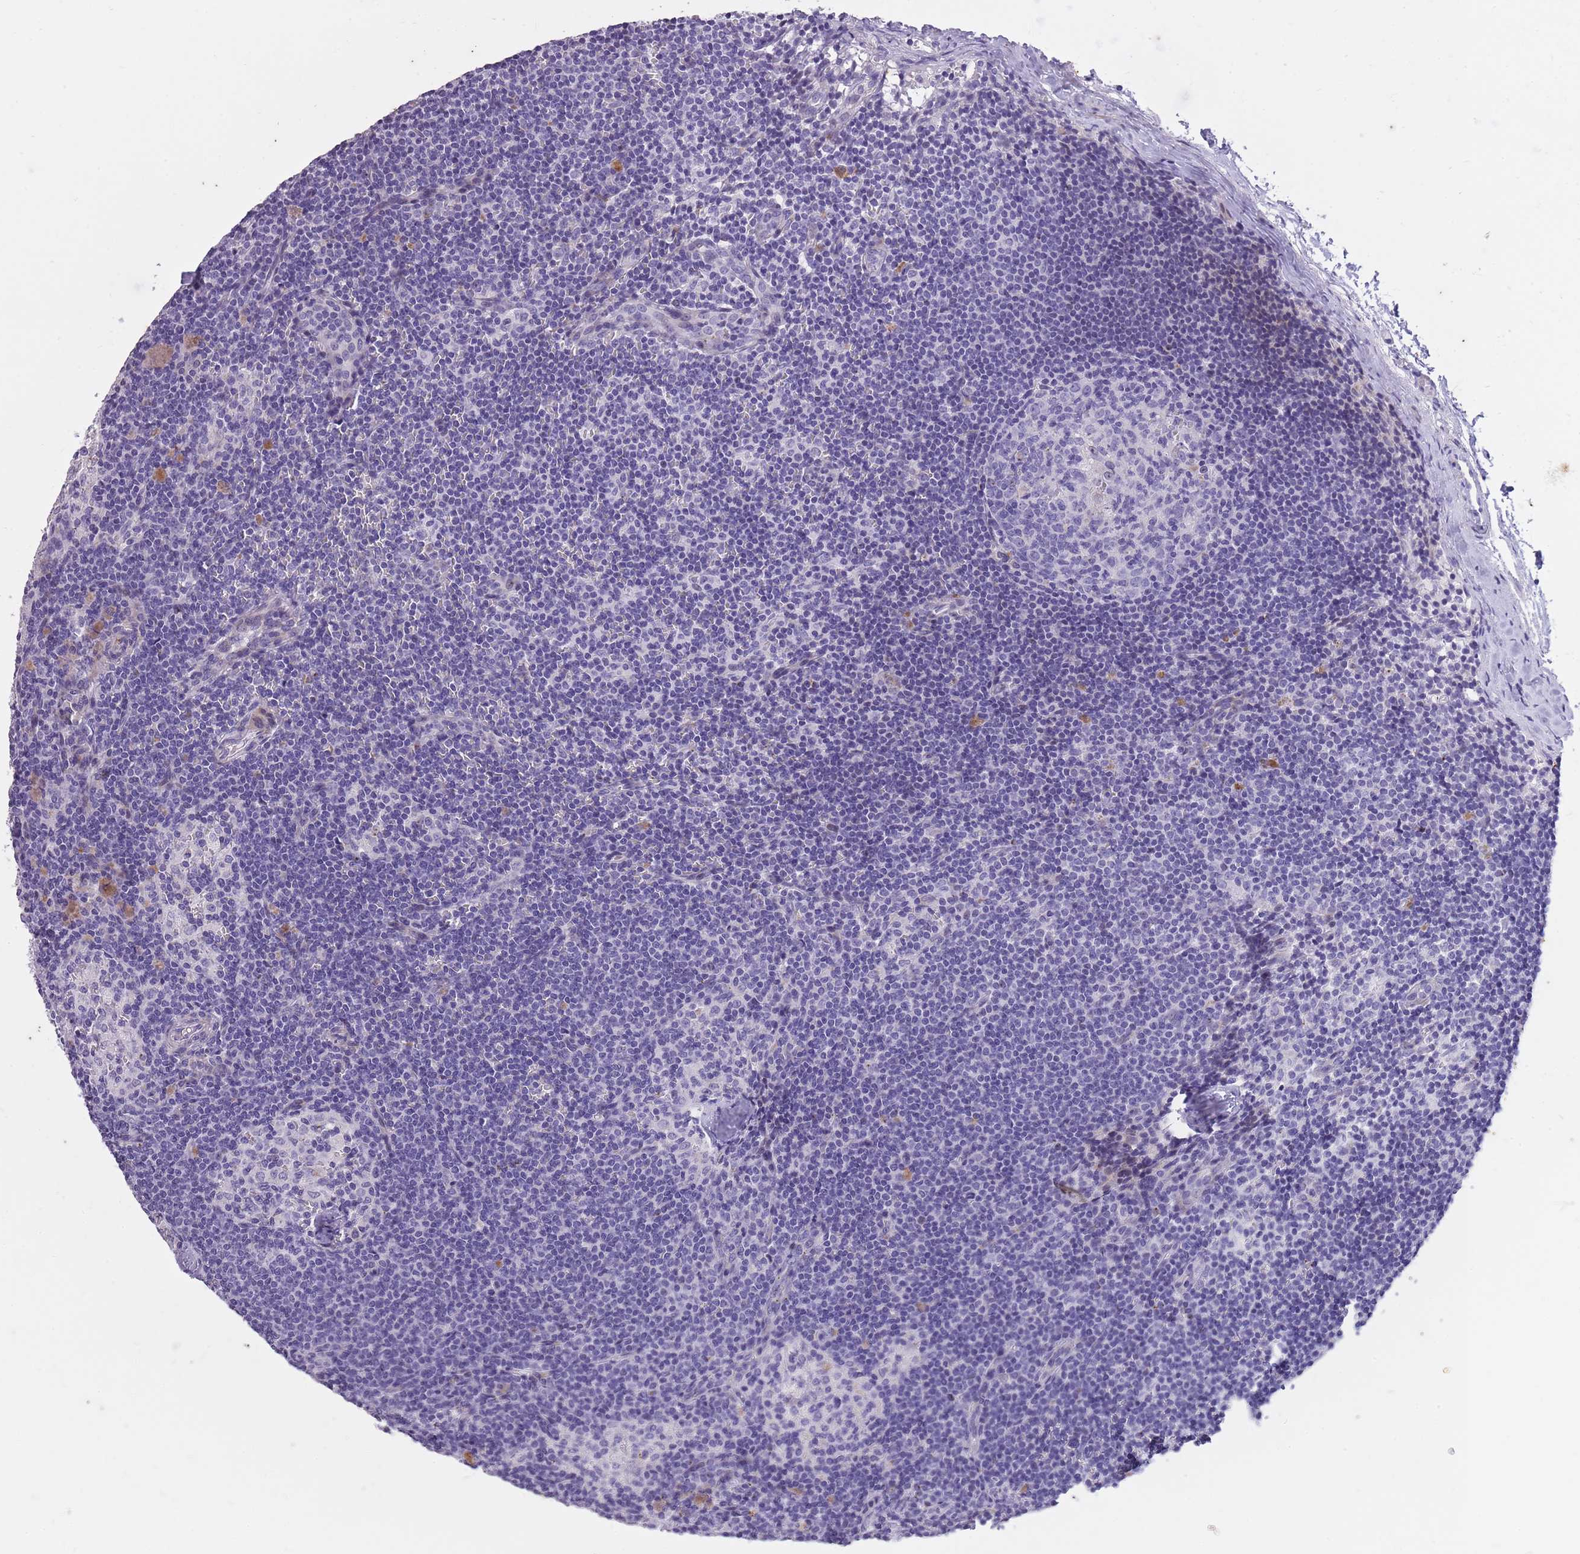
{"staining": {"intensity": "negative", "quantity": "none", "location": "none"}, "tissue": "lymph node", "cell_type": "Germinal center cells", "image_type": "normal", "snomed": [{"axis": "morphology", "description": "Normal tissue, NOS"}, {"axis": "topography", "description": "Lymph node"}], "caption": "Protein analysis of normal lymph node demonstrates no significant staining in germinal center cells. (DAB immunohistochemistry visualized using brightfield microscopy, high magnification).", "gene": "CNTNAP3B", "patient": {"sex": "female", "age": 42}}